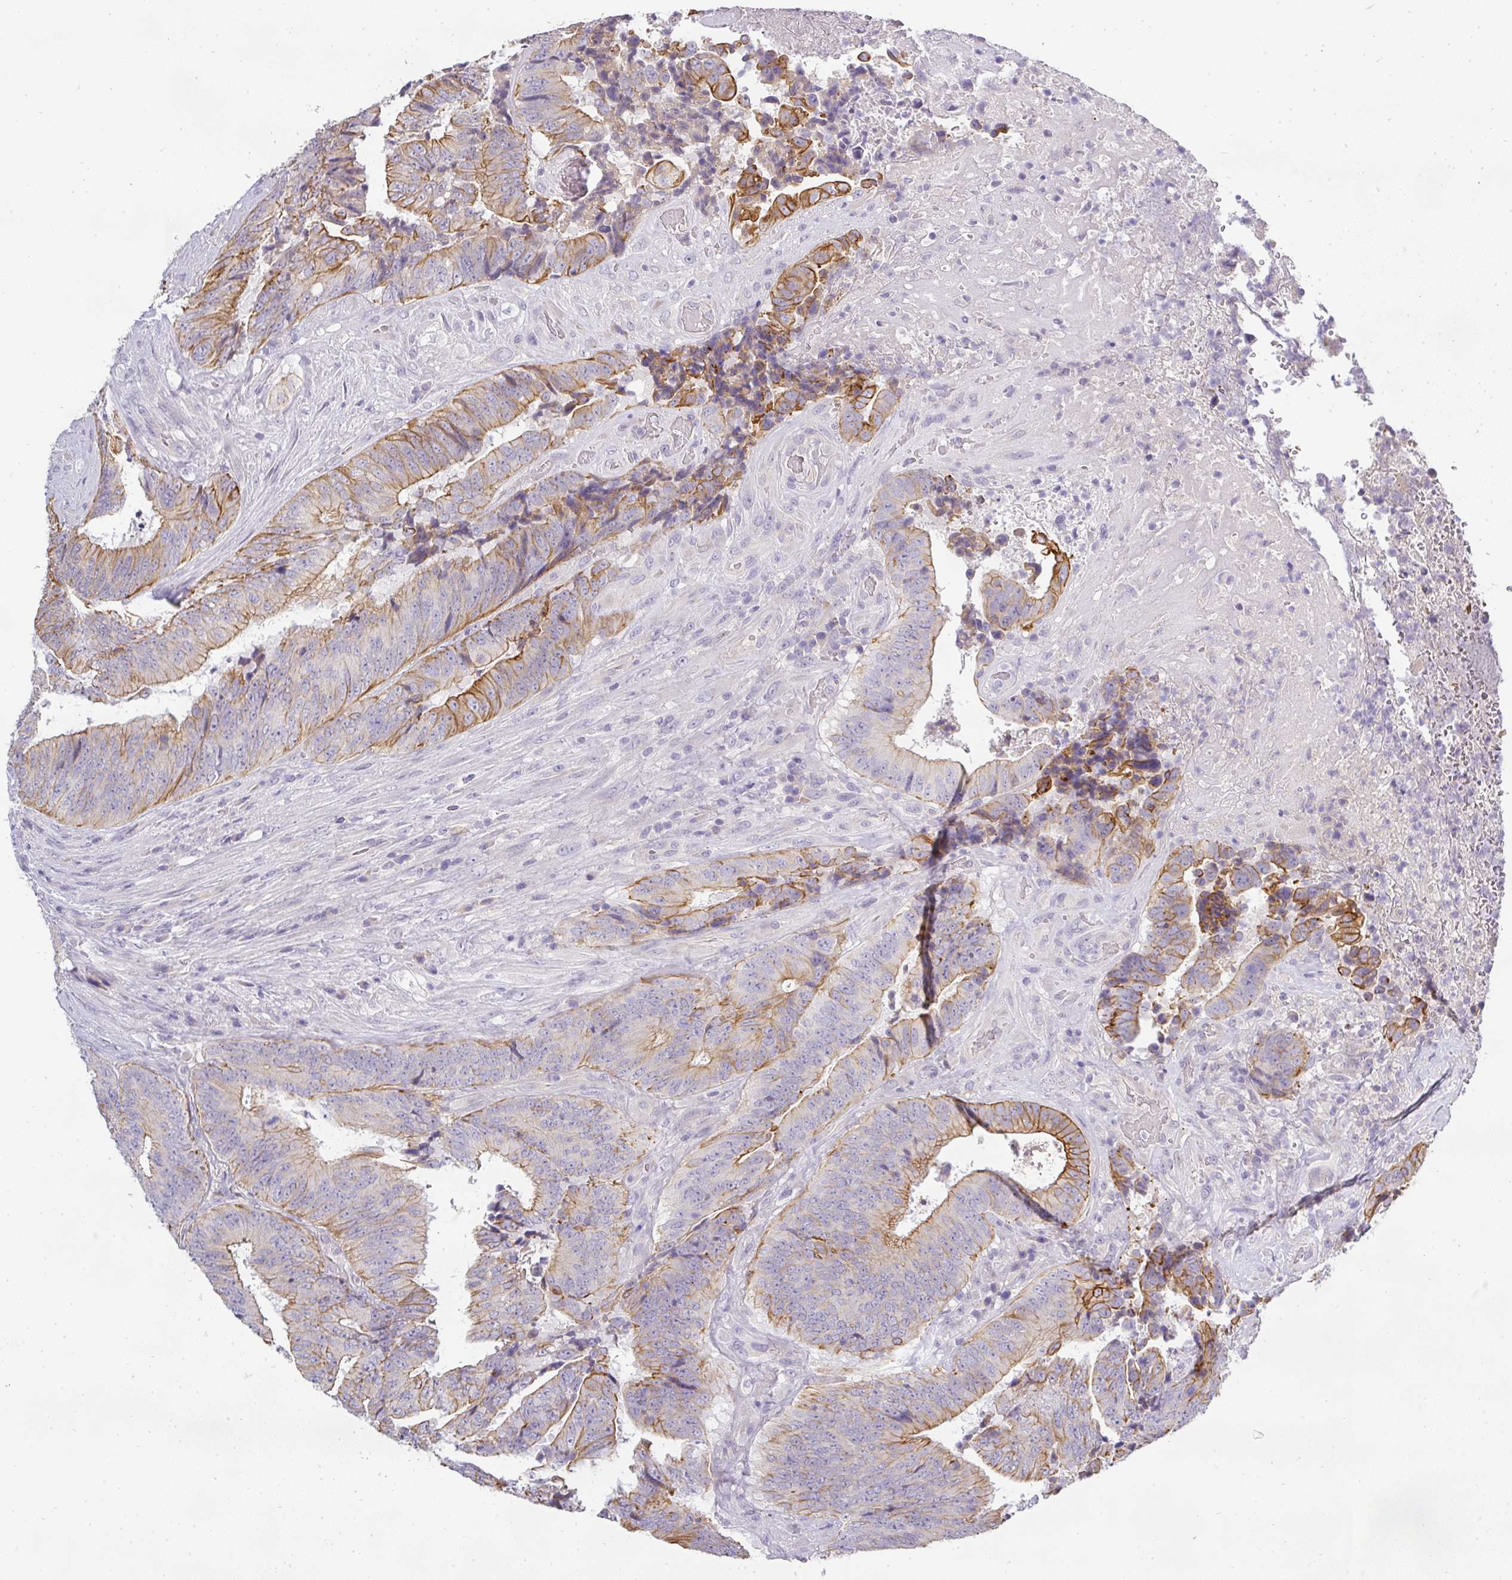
{"staining": {"intensity": "strong", "quantity": "25%-75%", "location": "cytoplasmic/membranous"}, "tissue": "colorectal cancer", "cell_type": "Tumor cells", "image_type": "cancer", "snomed": [{"axis": "morphology", "description": "Adenocarcinoma, NOS"}, {"axis": "topography", "description": "Rectum"}], "caption": "Protein expression analysis of colorectal cancer shows strong cytoplasmic/membranous expression in about 25%-75% of tumor cells.", "gene": "ASXL3", "patient": {"sex": "male", "age": 72}}